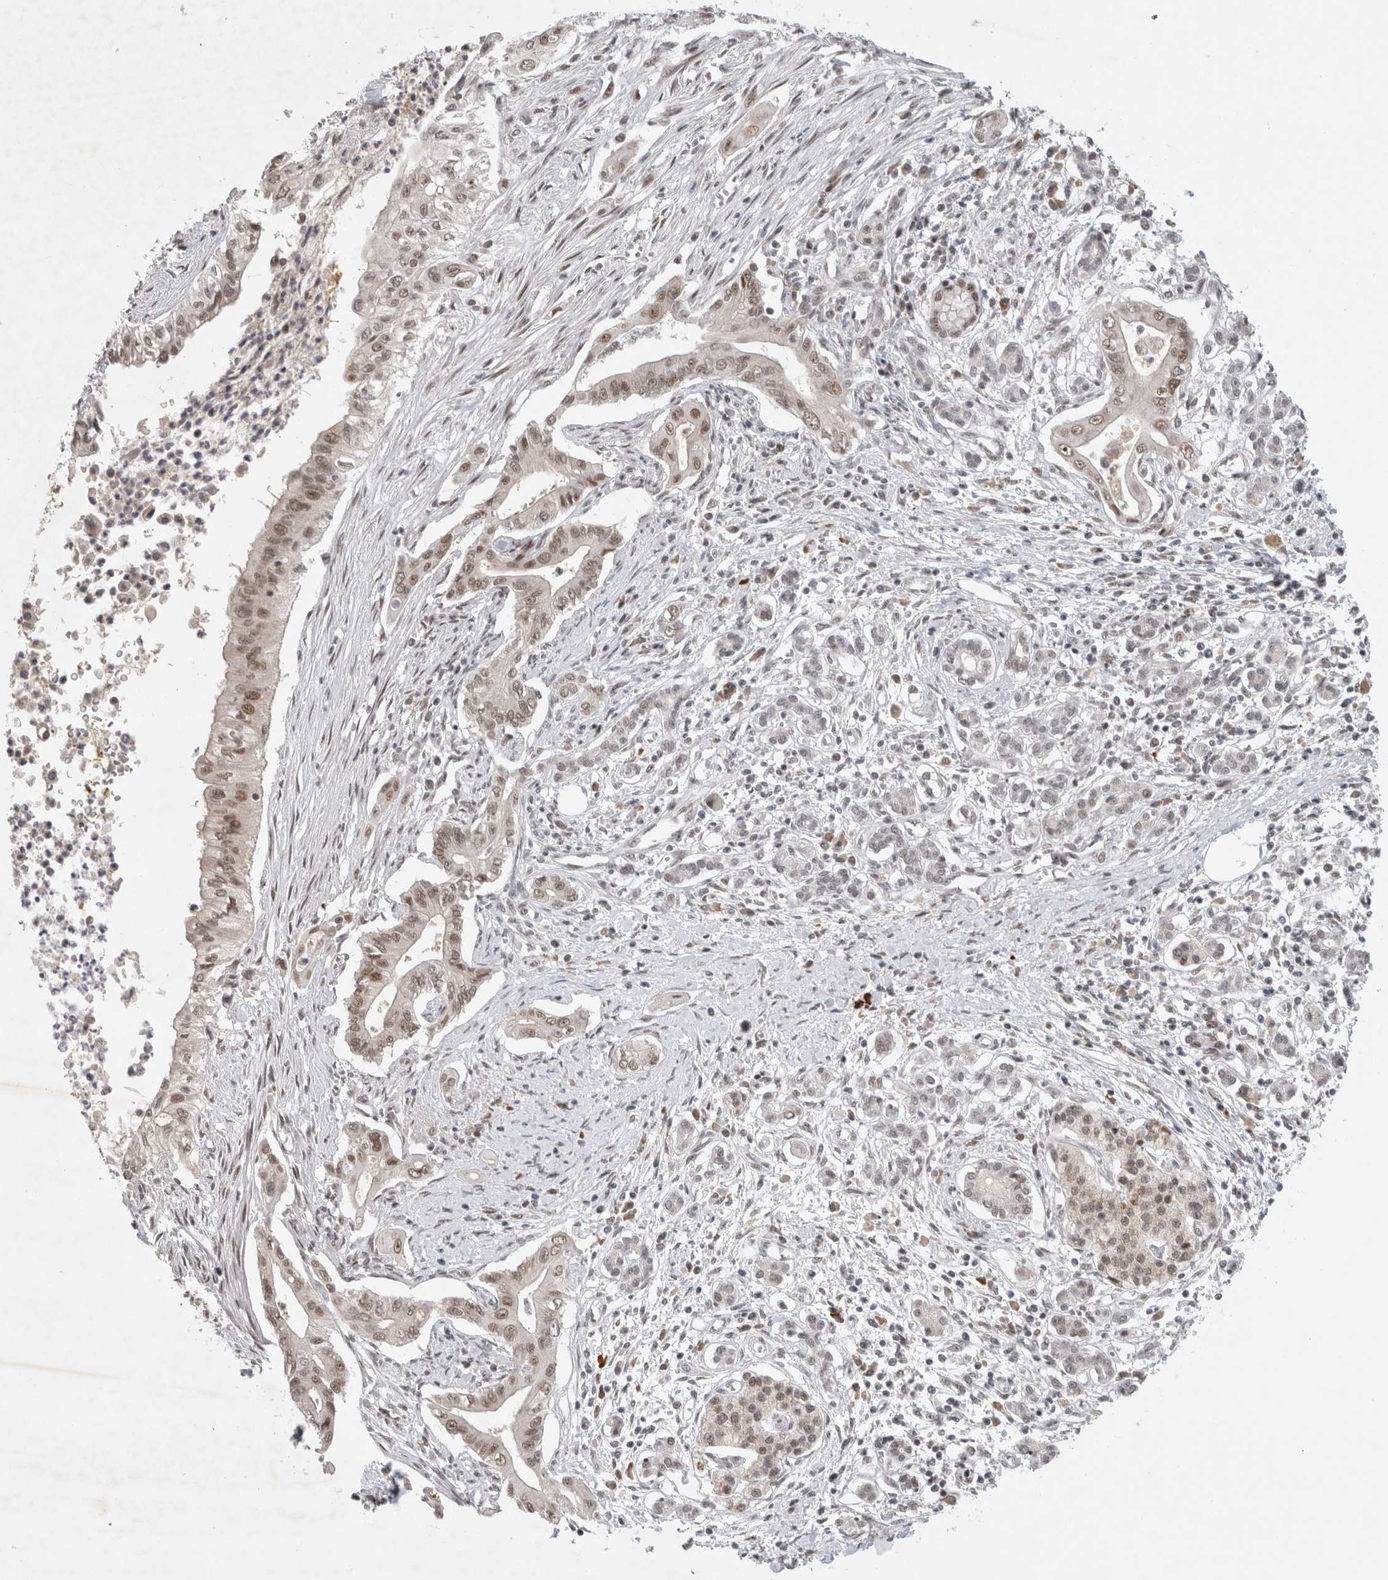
{"staining": {"intensity": "weak", "quantity": ">75%", "location": "nuclear"}, "tissue": "pancreatic cancer", "cell_type": "Tumor cells", "image_type": "cancer", "snomed": [{"axis": "morphology", "description": "Adenocarcinoma, NOS"}, {"axis": "topography", "description": "Pancreas"}], "caption": "Immunohistochemistry (IHC) of pancreatic adenocarcinoma demonstrates low levels of weak nuclear positivity in approximately >75% of tumor cells. The staining was performed using DAB (3,3'-diaminobenzidine), with brown indicating positive protein expression. Nuclei are stained blue with hematoxylin.", "gene": "HESX1", "patient": {"sex": "male", "age": 58}}